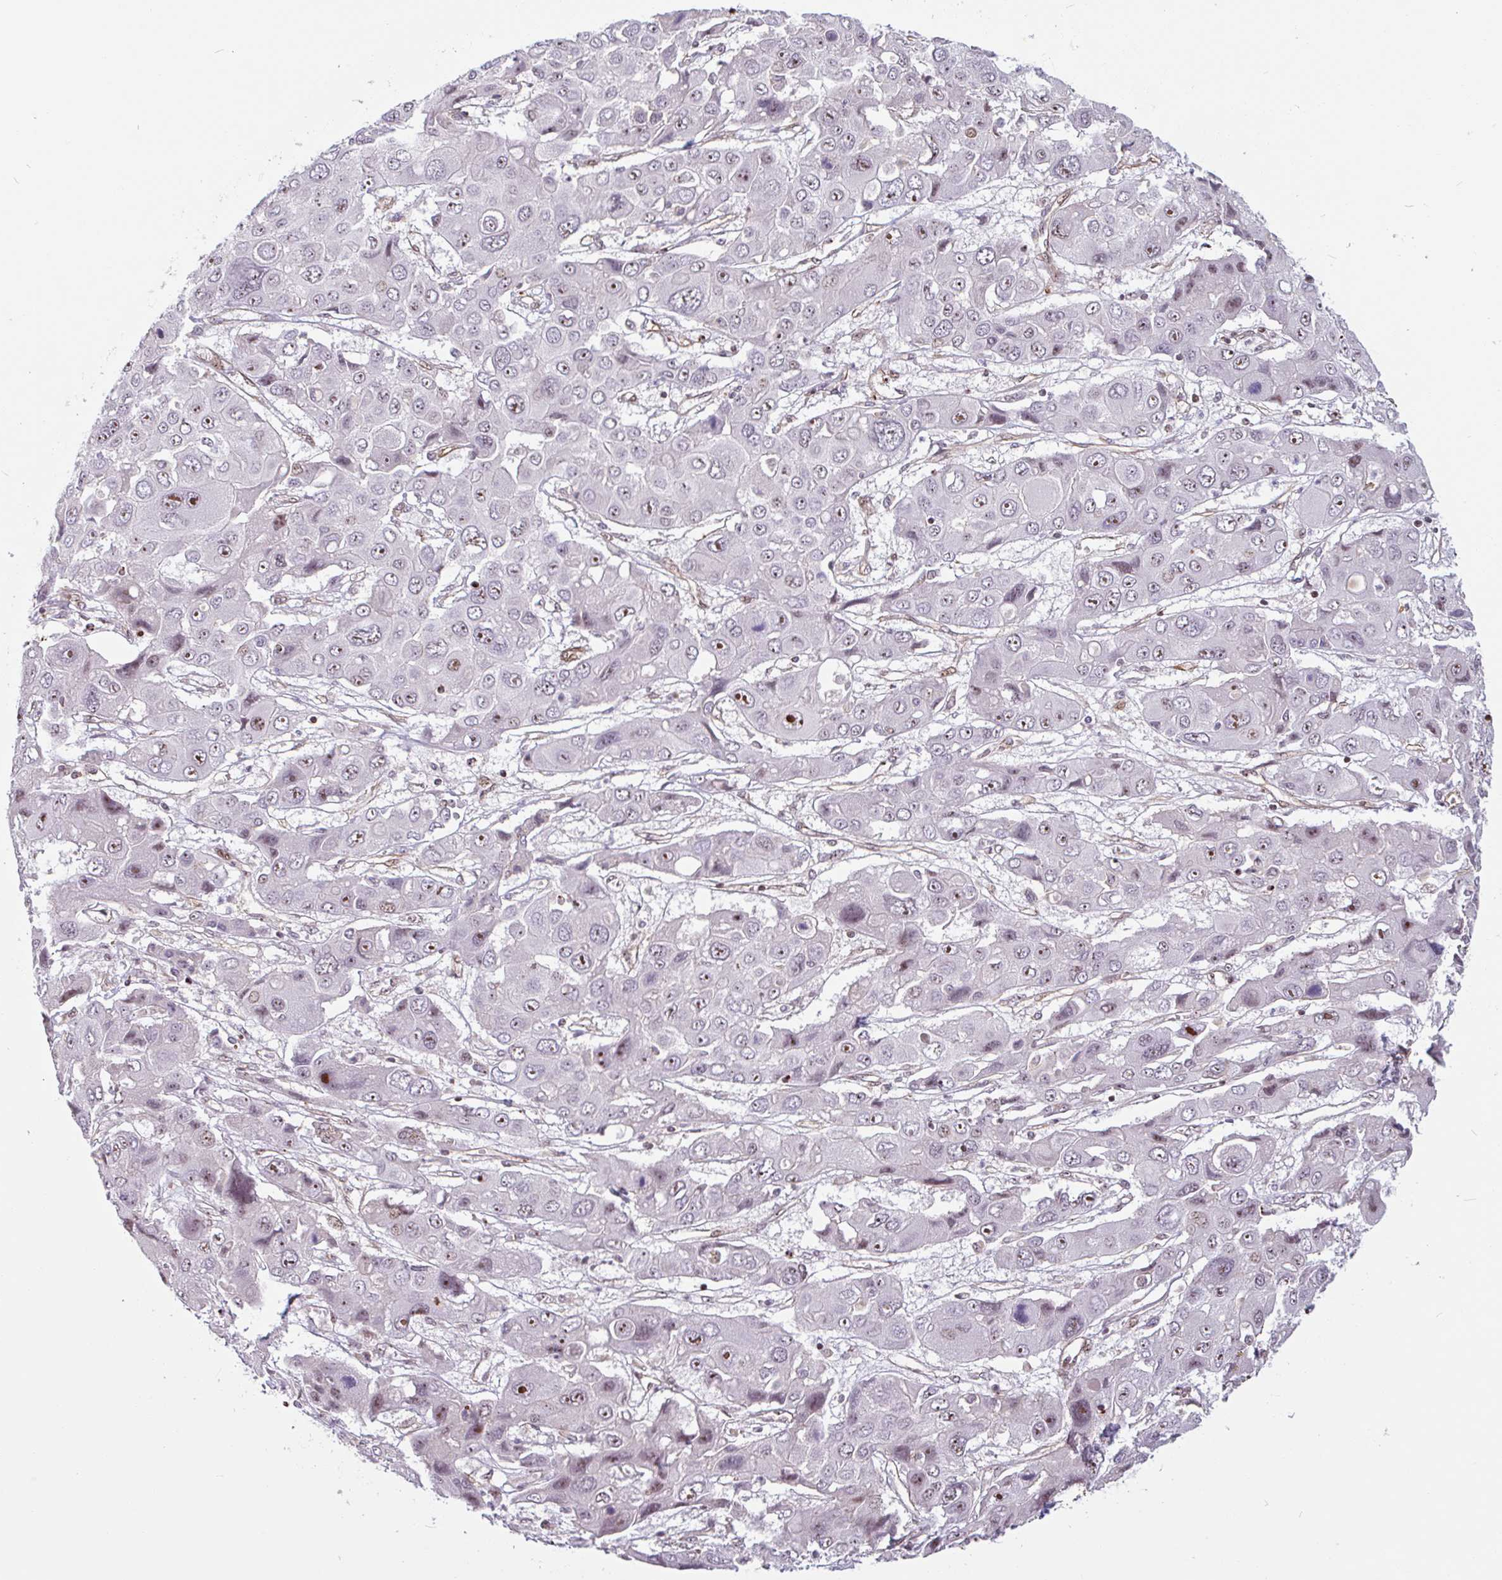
{"staining": {"intensity": "moderate", "quantity": "25%-75%", "location": "nuclear"}, "tissue": "liver cancer", "cell_type": "Tumor cells", "image_type": "cancer", "snomed": [{"axis": "morphology", "description": "Cholangiocarcinoma"}, {"axis": "topography", "description": "Liver"}], "caption": "Protein expression analysis of human cholangiocarcinoma (liver) reveals moderate nuclear positivity in about 25%-75% of tumor cells.", "gene": "ZNF689", "patient": {"sex": "male", "age": 67}}